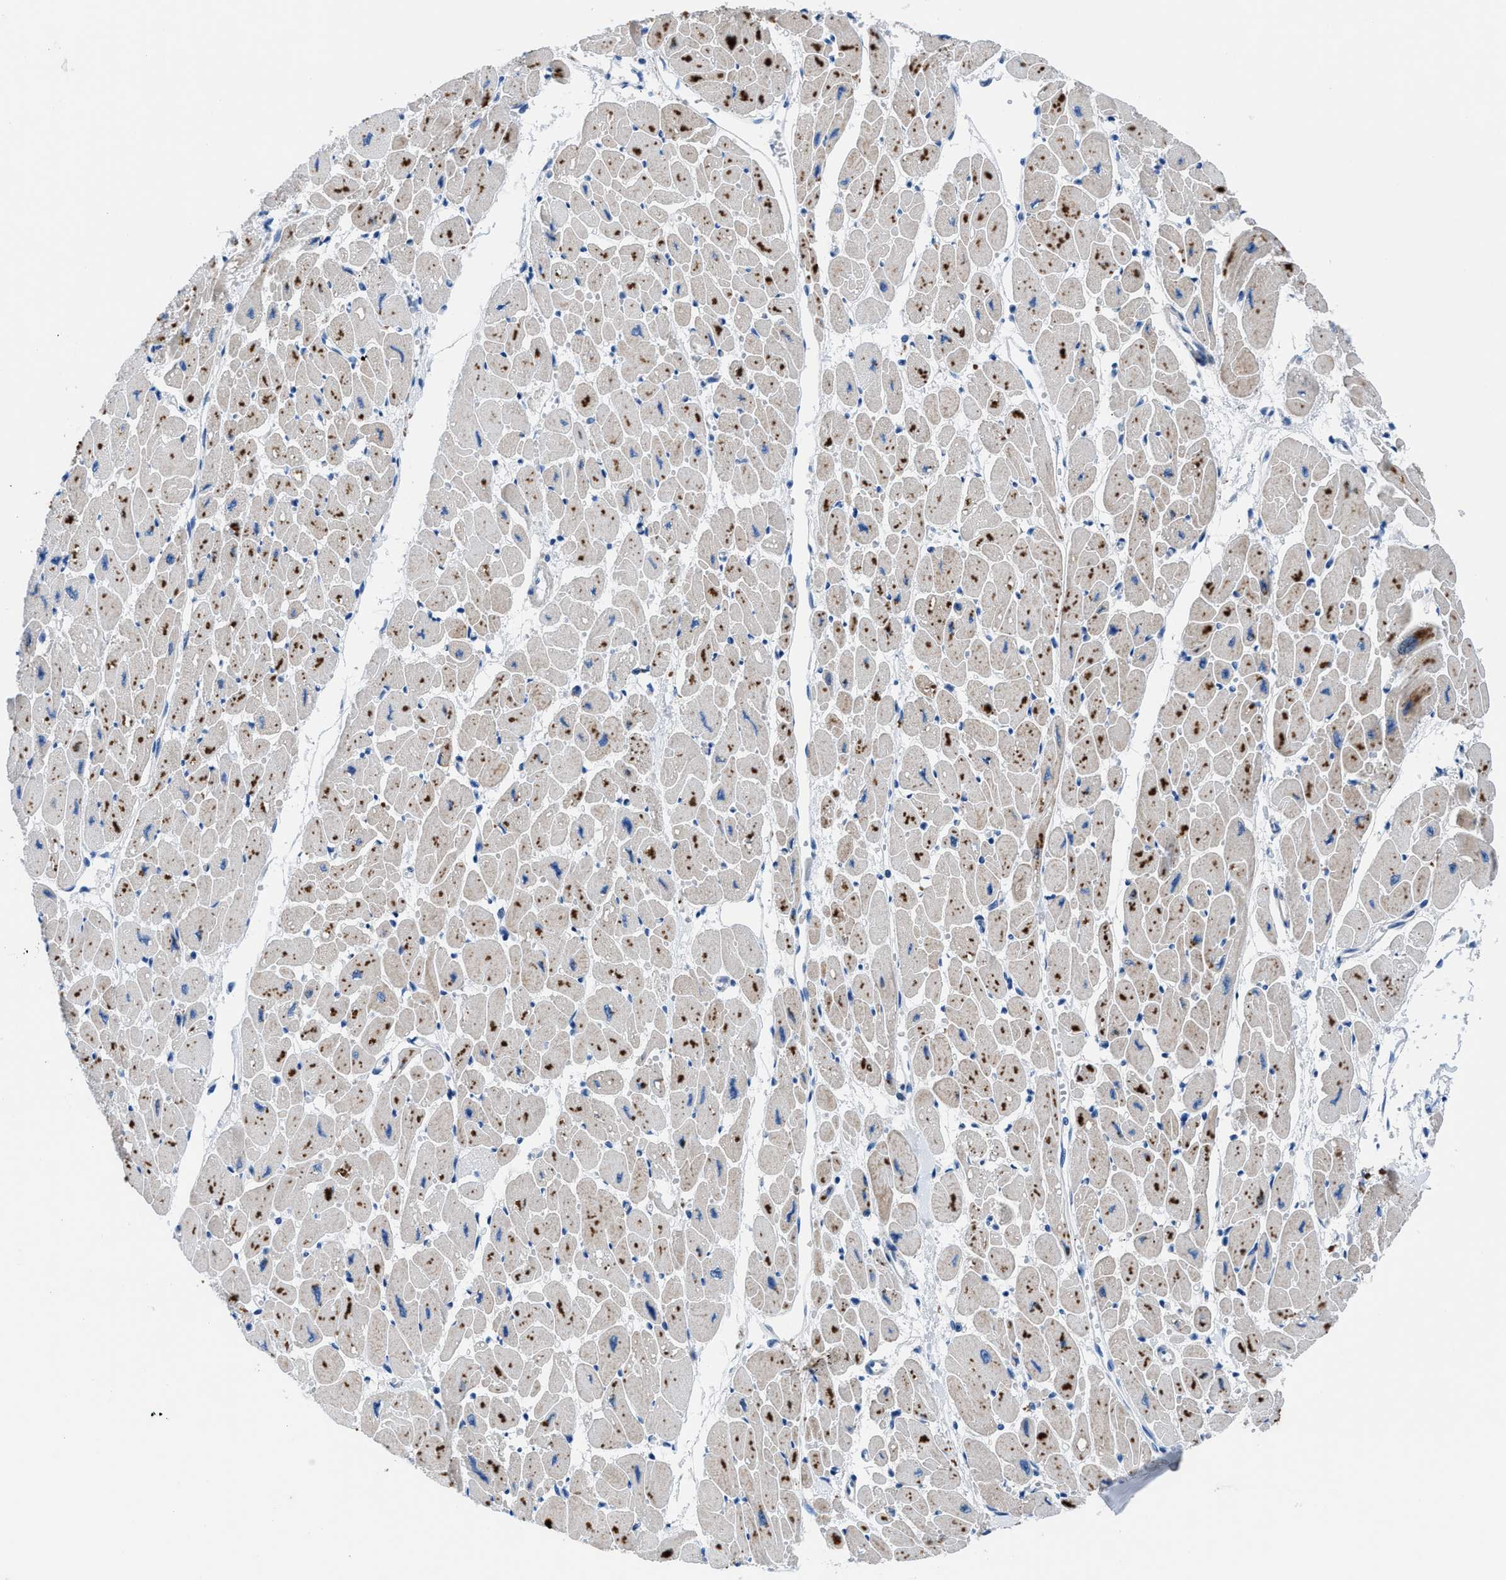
{"staining": {"intensity": "moderate", "quantity": ">75%", "location": "cytoplasmic/membranous"}, "tissue": "heart muscle", "cell_type": "Cardiomyocytes", "image_type": "normal", "snomed": [{"axis": "morphology", "description": "Normal tissue, NOS"}, {"axis": "topography", "description": "Heart"}], "caption": "Immunohistochemical staining of benign heart muscle displays moderate cytoplasmic/membranous protein expression in about >75% of cardiomyocytes. (DAB (3,3'-diaminobenzidine) = brown stain, brightfield microscopy at high magnification).", "gene": "UAP1", "patient": {"sex": "female", "age": 54}}